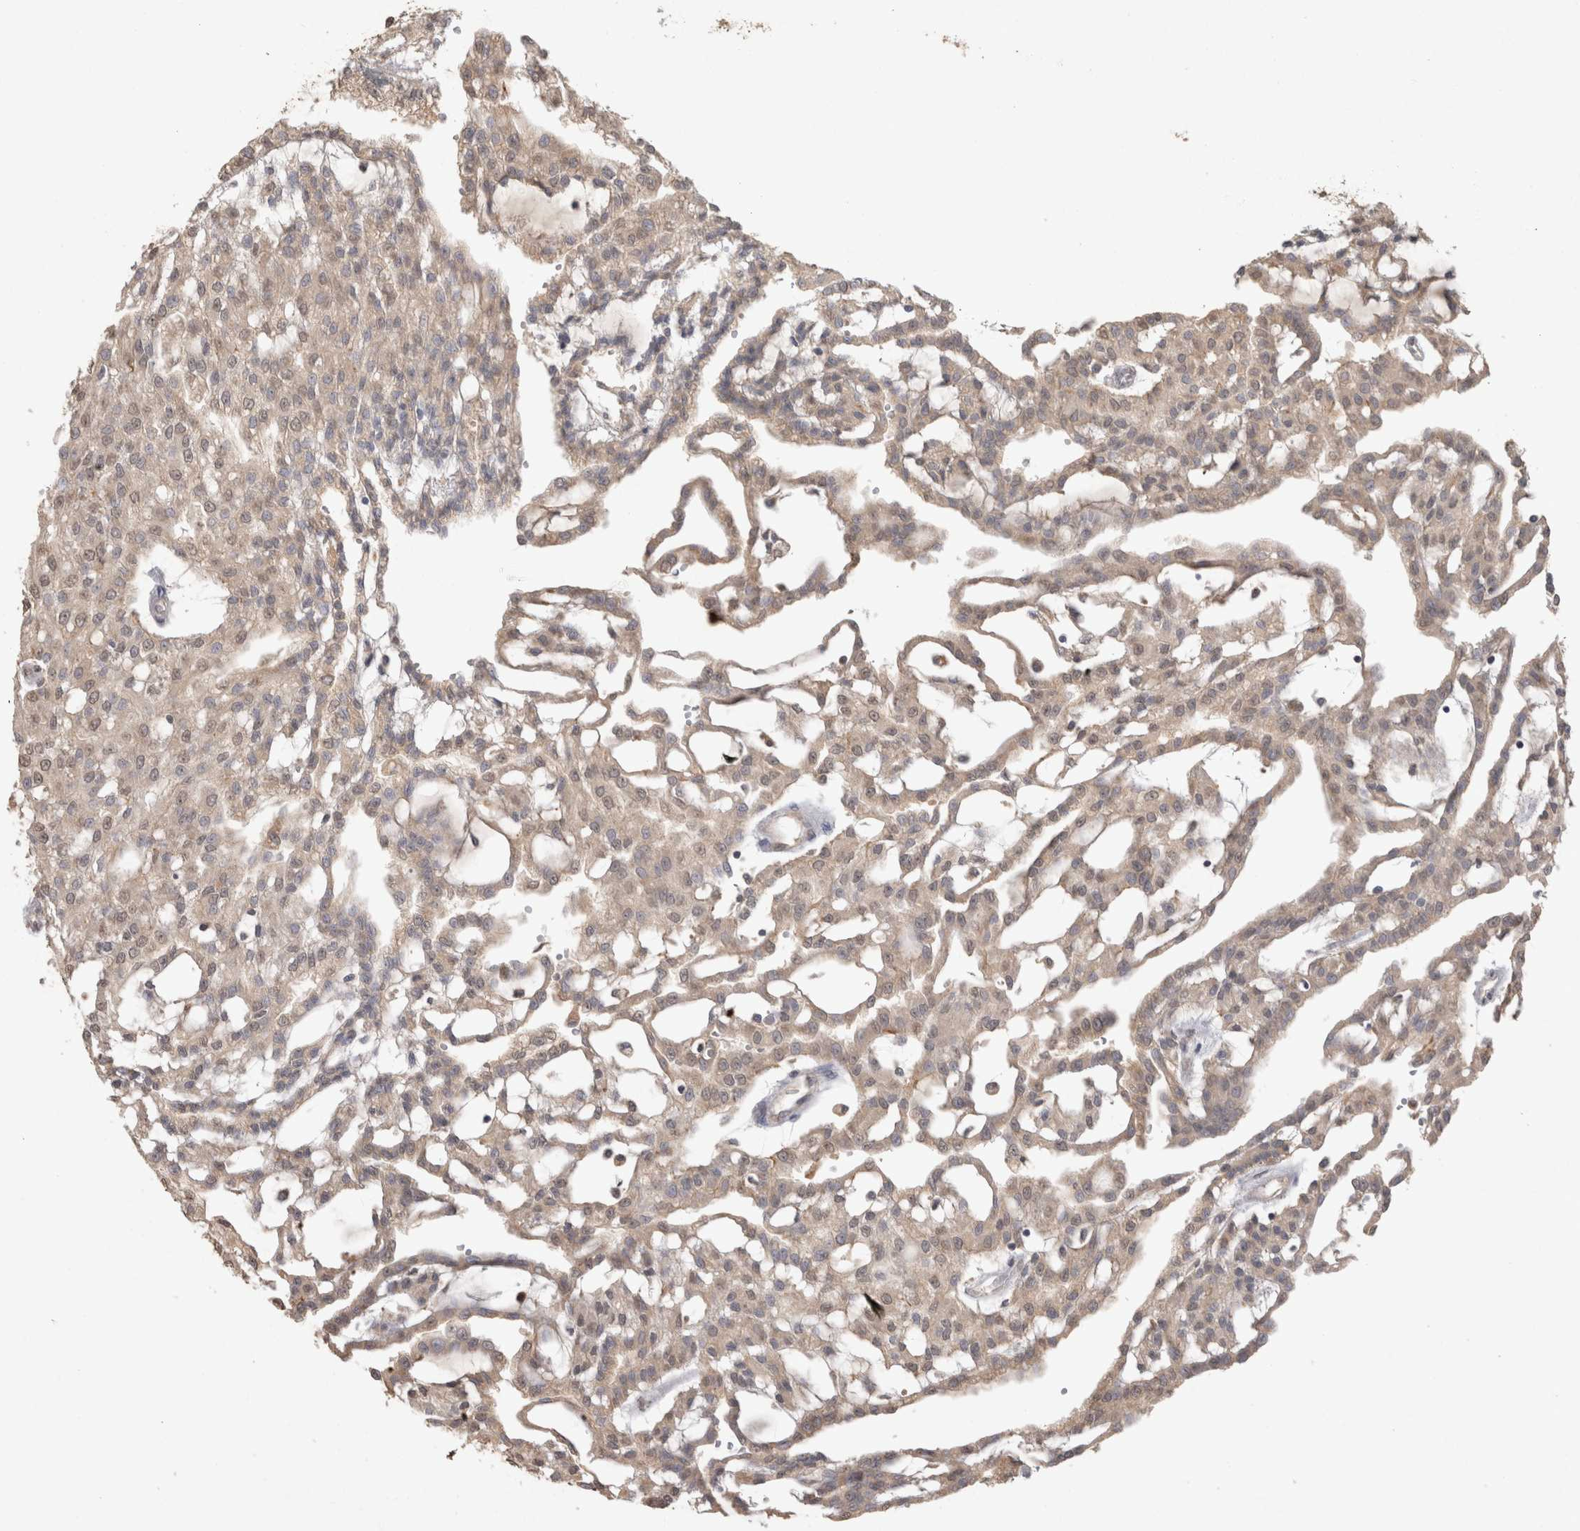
{"staining": {"intensity": "weak", "quantity": "25%-75%", "location": "cytoplasmic/membranous,nuclear"}, "tissue": "renal cancer", "cell_type": "Tumor cells", "image_type": "cancer", "snomed": [{"axis": "morphology", "description": "Adenocarcinoma, NOS"}, {"axis": "topography", "description": "Kidney"}], "caption": "A brown stain highlights weak cytoplasmic/membranous and nuclear staining of a protein in human adenocarcinoma (renal) tumor cells.", "gene": "NAALADL2", "patient": {"sex": "male", "age": 63}}